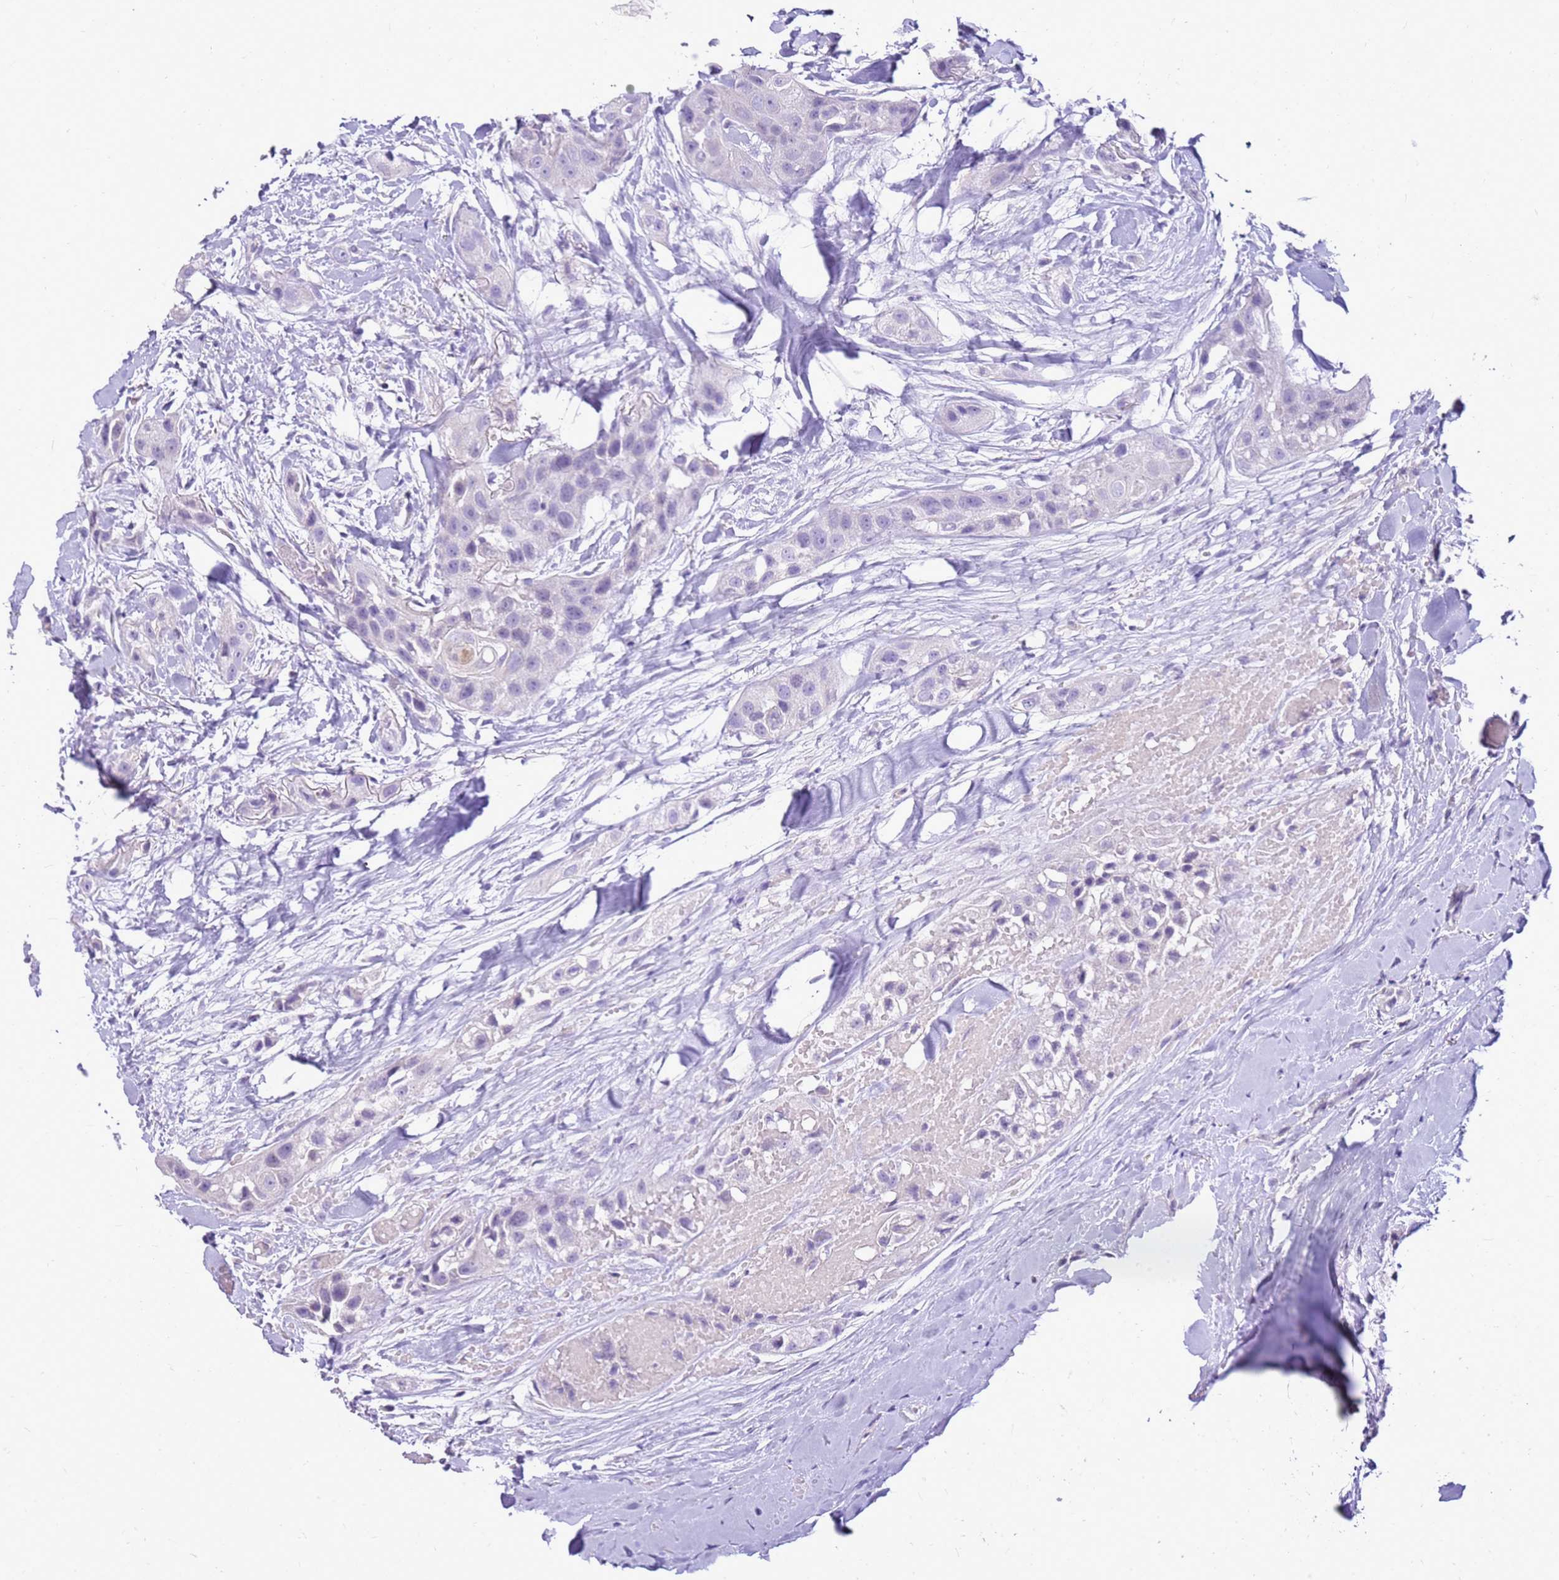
{"staining": {"intensity": "negative", "quantity": "none", "location": "none"}, "tissue": "head and neck cancer", "cell_type": "Tumor cells", "image_type": "cancer", "snomed": [{"axis": "morphology", "description": "Normal tissue, NOS"}, {"axis": "morphology", "description": "Squamous cell carcinoma, NOS"}, {"axis": "topography", "description": "Skeletal muscle"}, {"axis": "topography", "description": "Head-Neck"}], "caption": "Immunohistochemical staining of human head and neck squamous cell carcinoma demonstrates no significant staining in tumor cells.", "gene": "FABP2", "patient": {"sex": "male", "age": 51}}